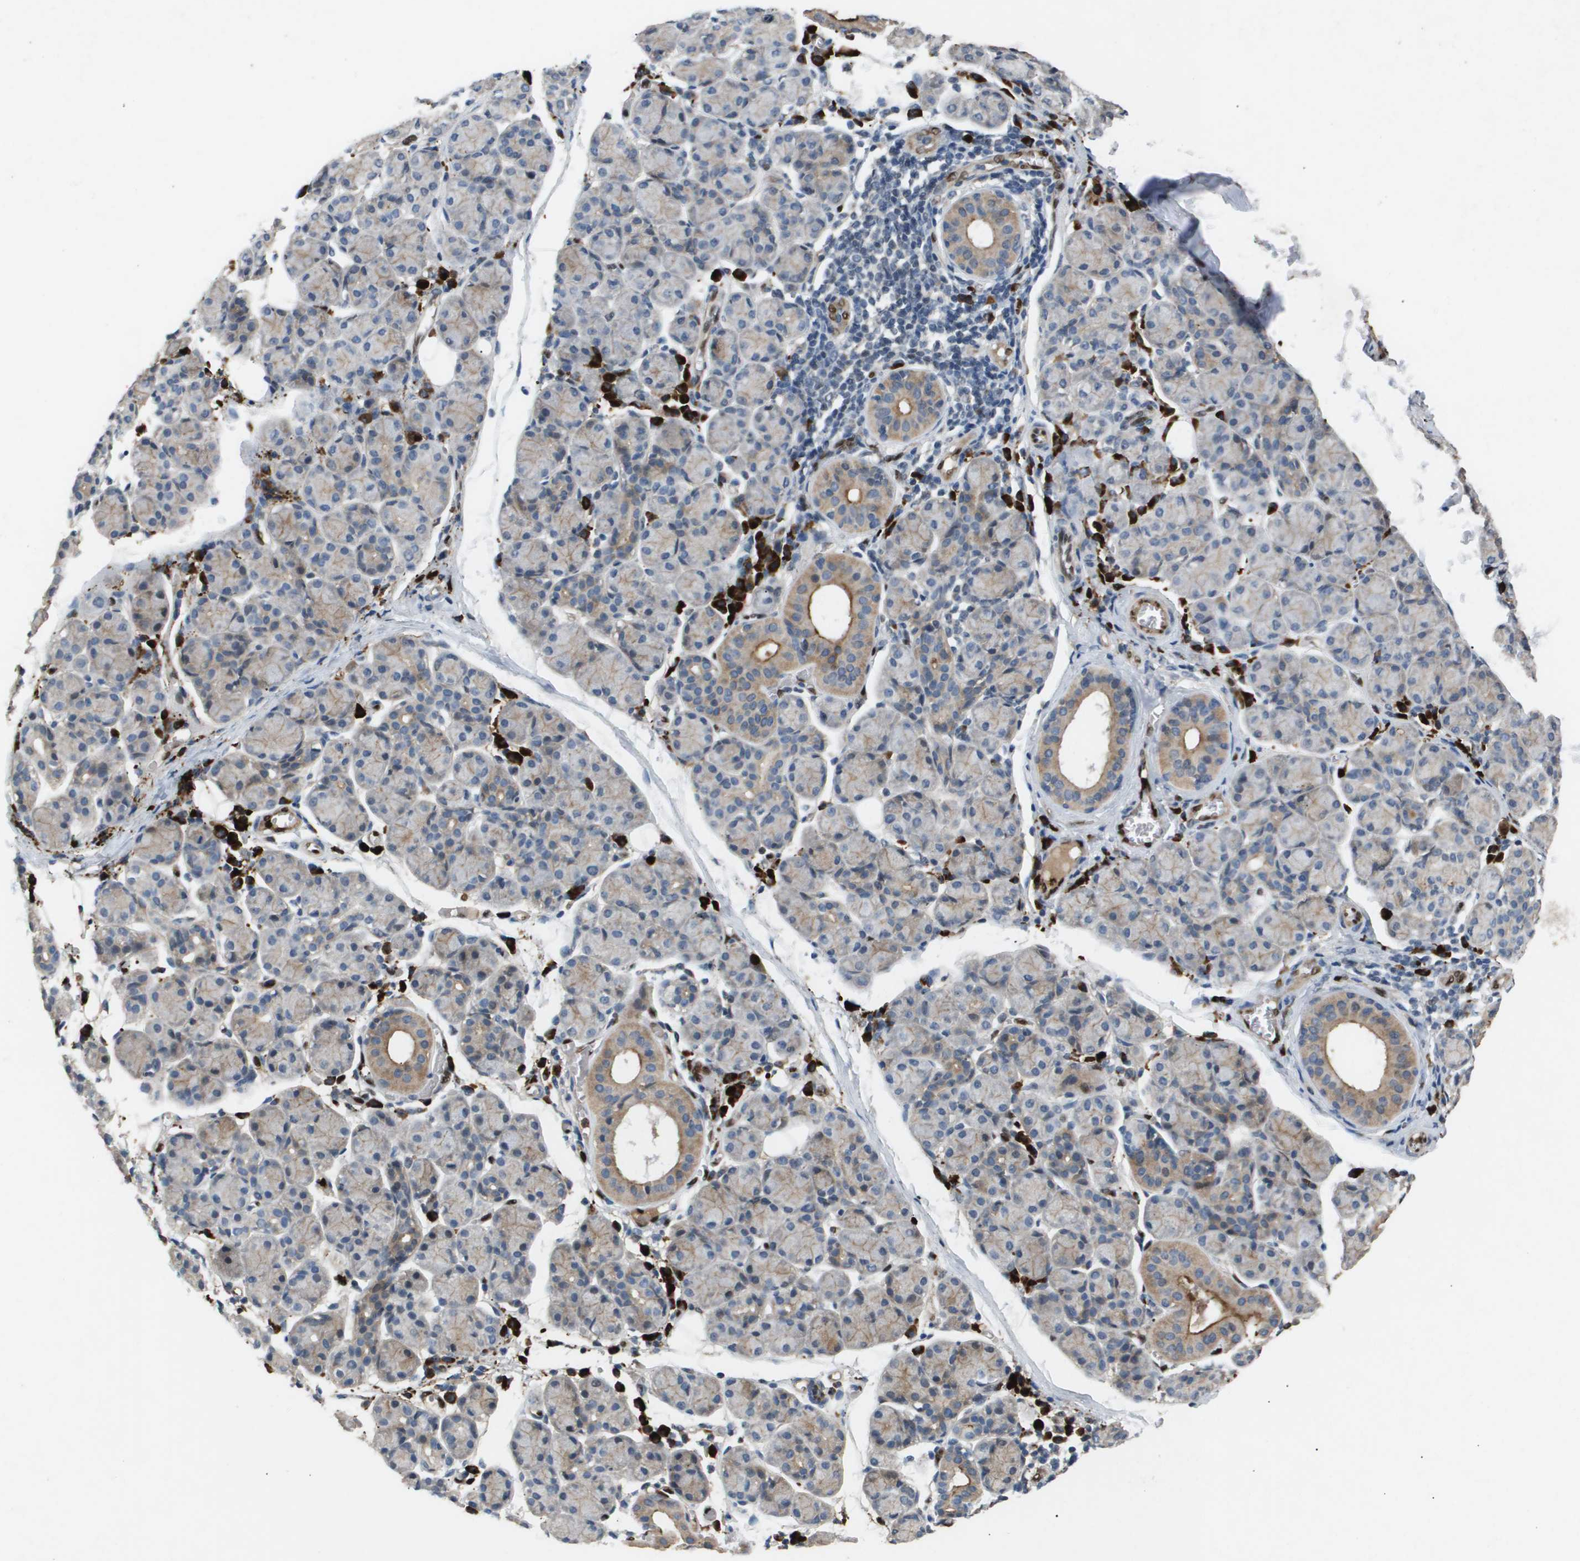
{"staining": {"intensity": "weak", "quantity": "<25%", "location": "cytoplasmic/membranous"}, "tissue": "salivary gland", "cell_type": "Glandular cells", "image_type": "normal", "snomed": [{"axis": "morphology", "description": "Normal tissue, NOS"}, {"axis": "morphology", "description": "Inflammation, NOS"}, {"axis": "topography", "description": "Lymph node"}, {"axis": "topography", "description": "Salivary gland"}], "caption": "This is an immunohistochemistry photomicrograph of benign salivary gland. There is no expression in glandular cells.", "gene": "ERG", "patient": {"sex": "male", "age": 3}}